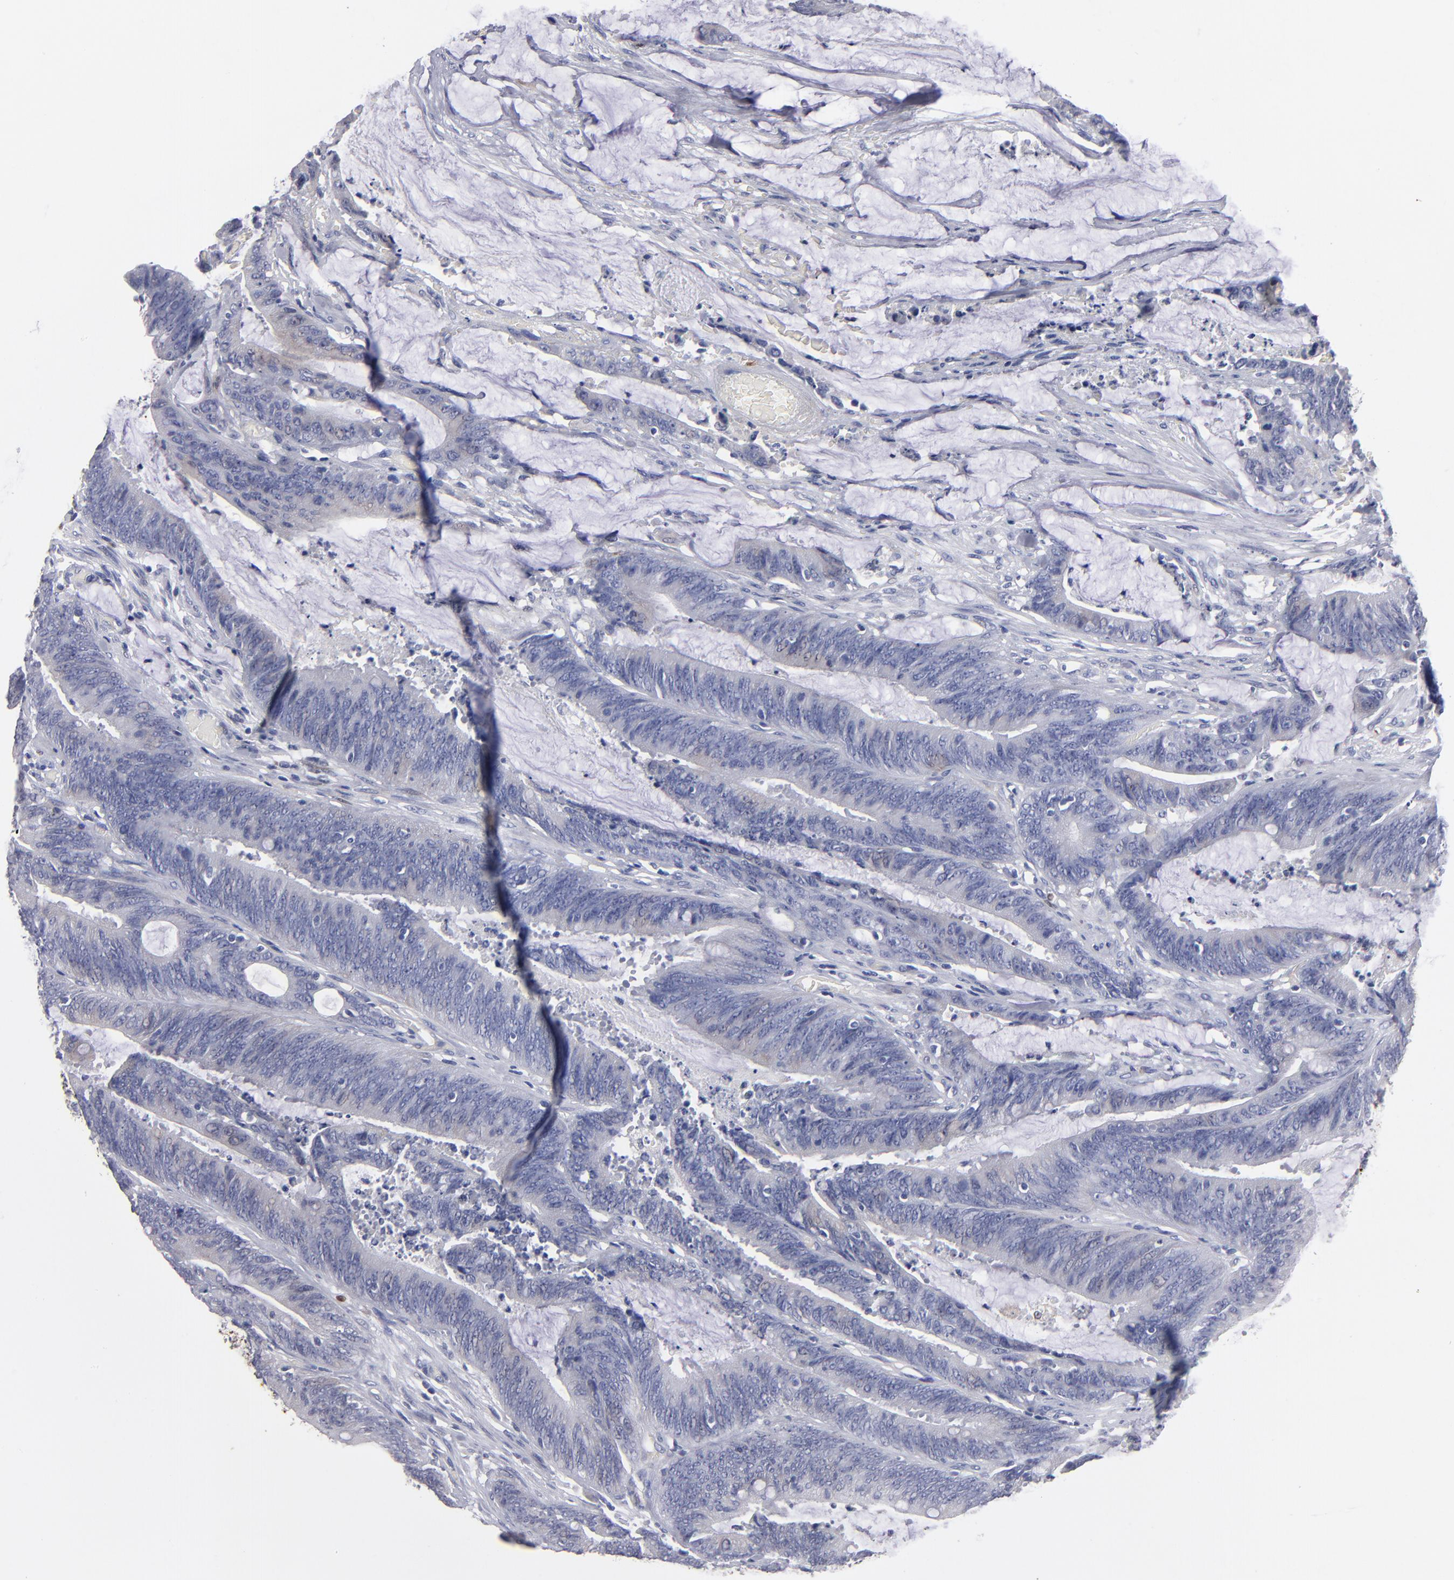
{"staining": {"intensity": "weak", "quantity": "<25%", "location": "cytoplasmic/membranous"}, "tissue": "colorectal cancer", "cell_type": "Tumor cells", "image_type": "cancer", "snomed": [{"axis": "morphology", "description": "Adenocarcinoma, NOS"}, {"axis": "topography", "description": "Rectum"}], "caption": "DAB immunohistochemical staining of colorectal adenocarcinoma reveals no significant expression in tumor cells. Brightfield microscopy of immunohistochemistry (IHC) stained with DAB (3,3'-diaminobenzidine) (brown) and hematoxylin (blue), captured at high magnification.", "gene": "FABP4", "patient": {"sex": "female", "age": 66}}